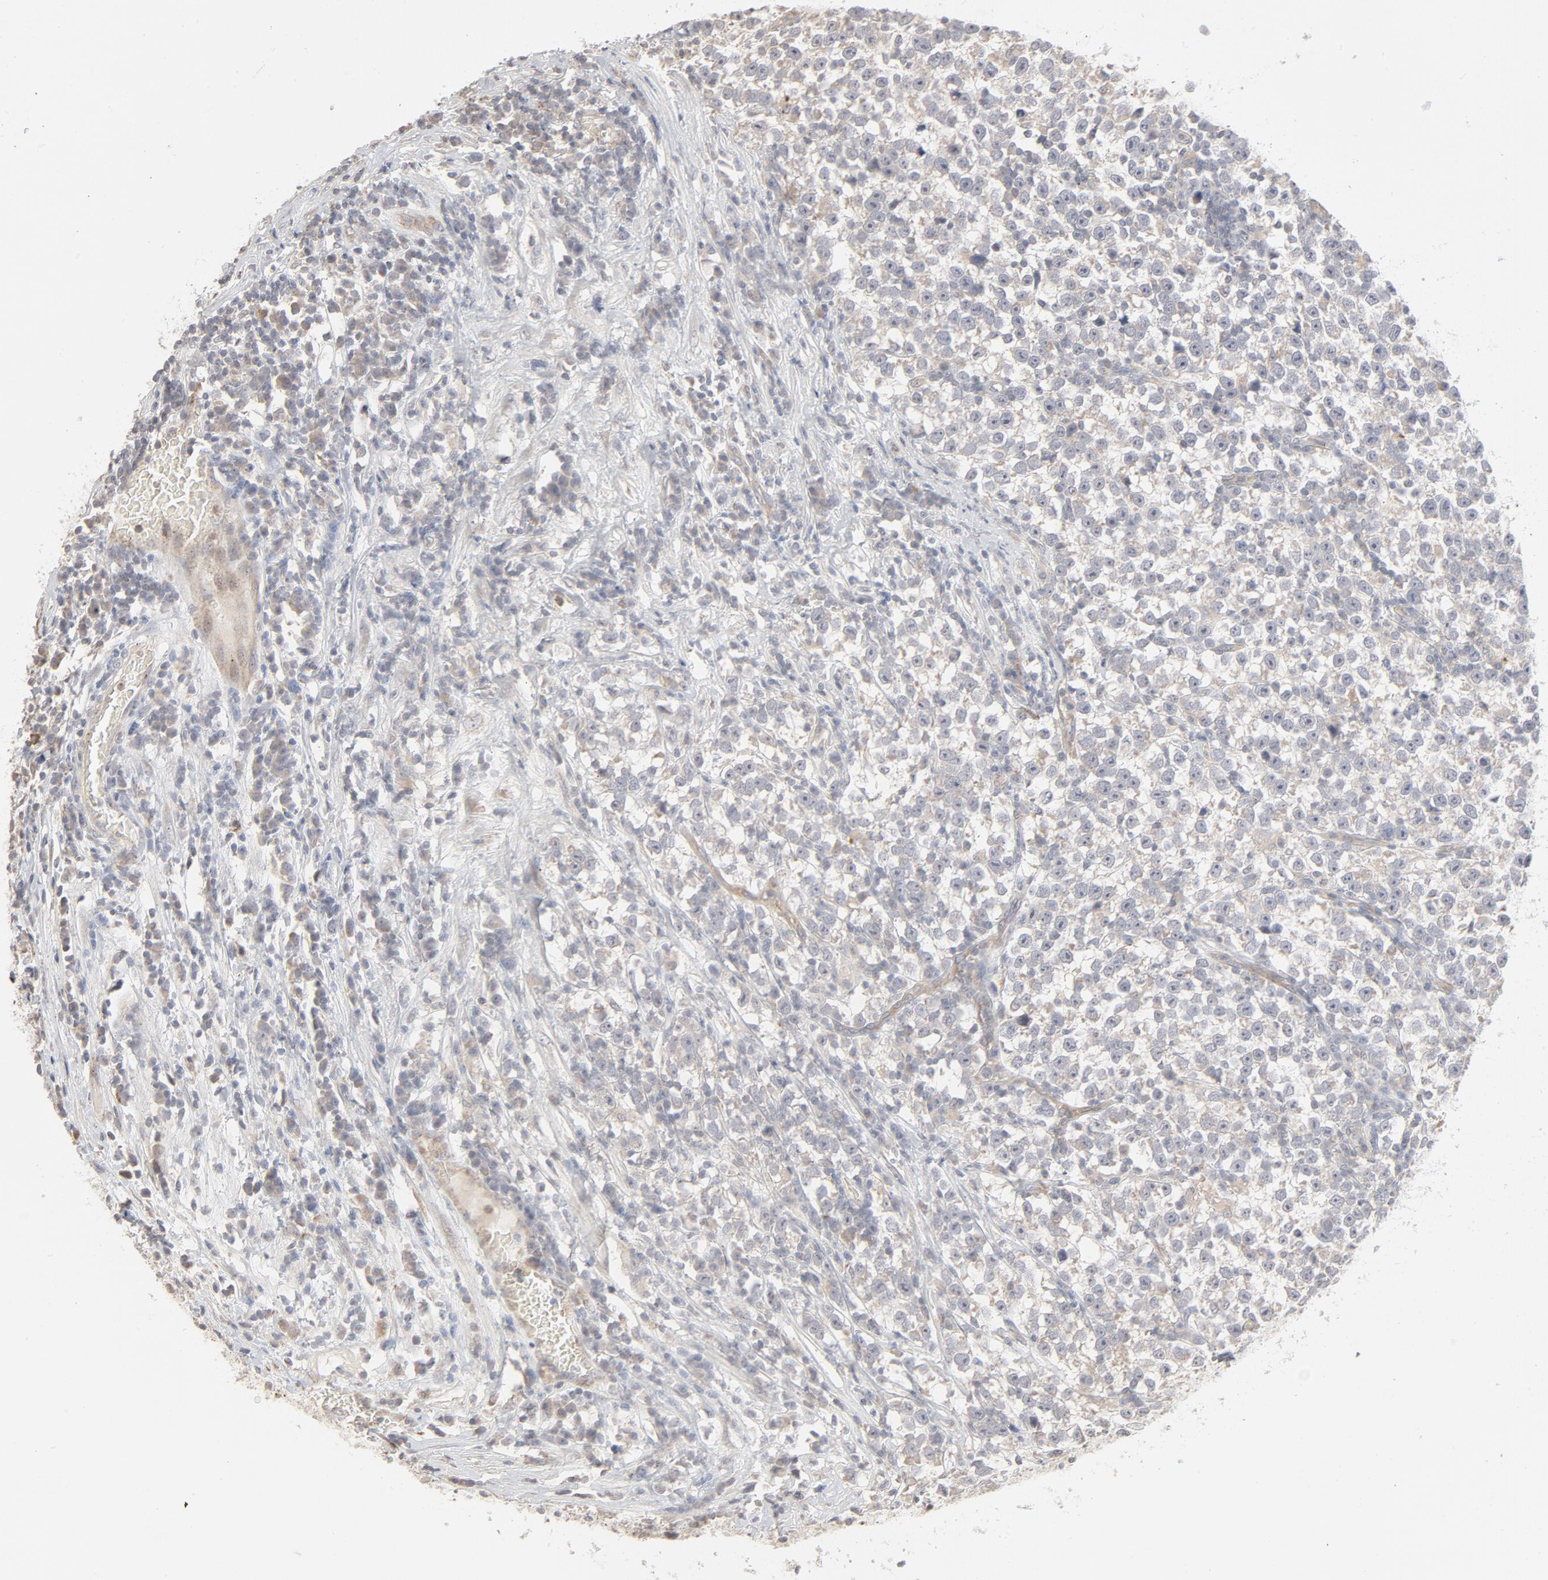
{"staining": {"intensity": "negative", "quantity": "none", "location": "none"}, "tissue": "testis cancer", "cell_type": "Tumor cells", "image_type": "cancer", "snomed": [{"axis": "morphology", "description": "Seminoma, NOS"}, {"axis": "topography", "description": "Testis"}], "caption": "High magnification brightfield microscopy of testis cancer stained with DAB (brown) and counterstained with hematoxylin (blue): tumor cells show no significant staining. (DAB immunohistochemistry visualized using brightfield microscopy, high magnification).", "gene": "POMT2", "patient": {"sex": "male", "age": 43}}